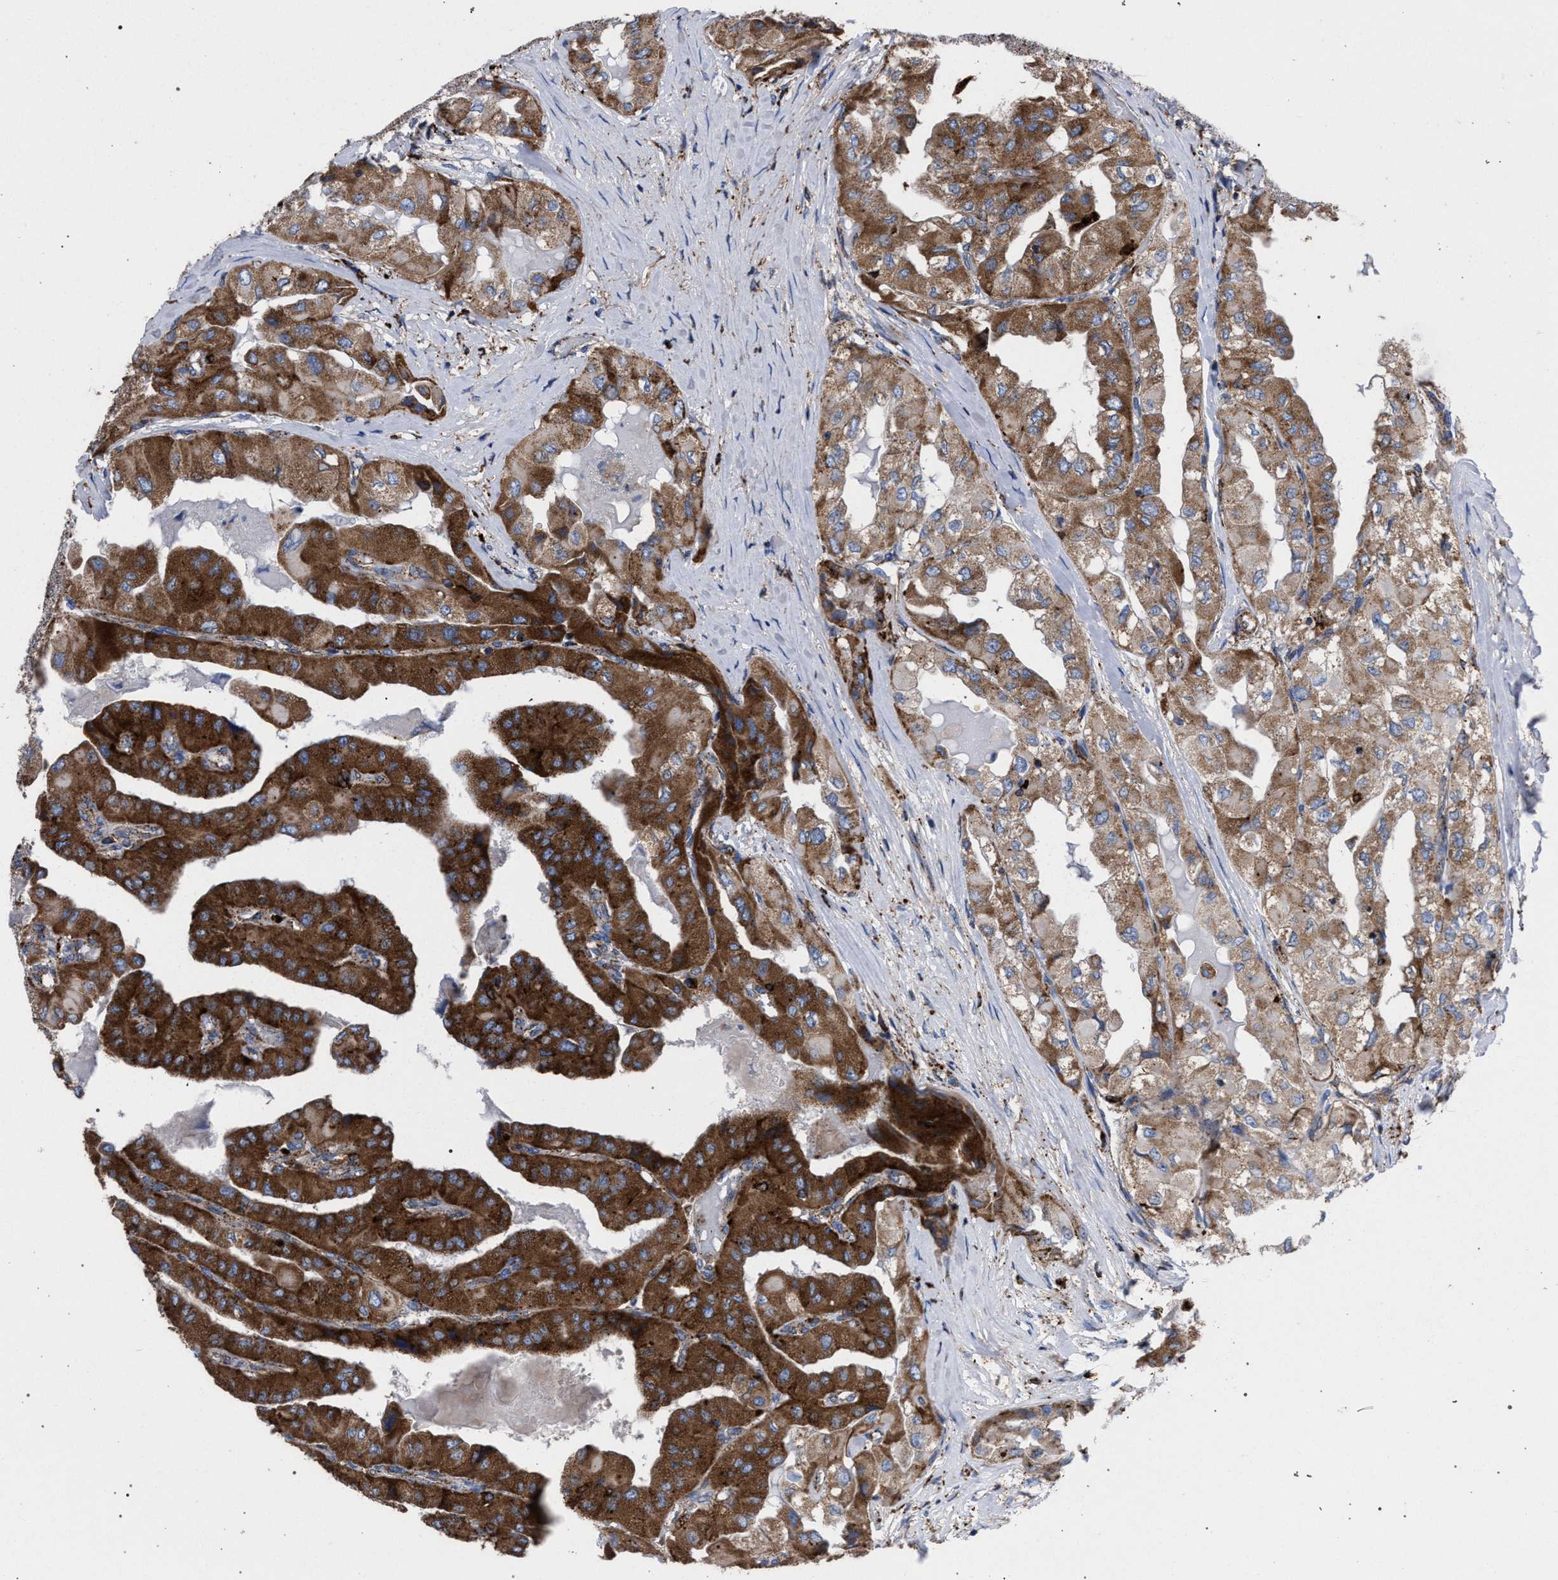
{"staining": {"intensity": "strong", "quantity": ">75%", "location": "cytoplasmic/membranous"}, "tissue": "thyroid cancer", "cell_type": "Tumor cells", "image_type": "cancer", "snomed": [{"axis": "morphology", "description": "Papillary adenocarcinoma, NOS"}, {"axis": "topography", "description": "Thyroid gland"}], "caption": "Protein analysis of thyroid cancer (papillary adenocarcinoma) tissue shows strong cytoplasmic/membranous staining in approximately >75% of tumor cells. The protein of interest is stained brown, and the nuclei are stained in blue (DAB IHC with brightfield microscopy, high magnification).", "gene": "PPT1", "patient": {"sex": "female", "age": 59}}